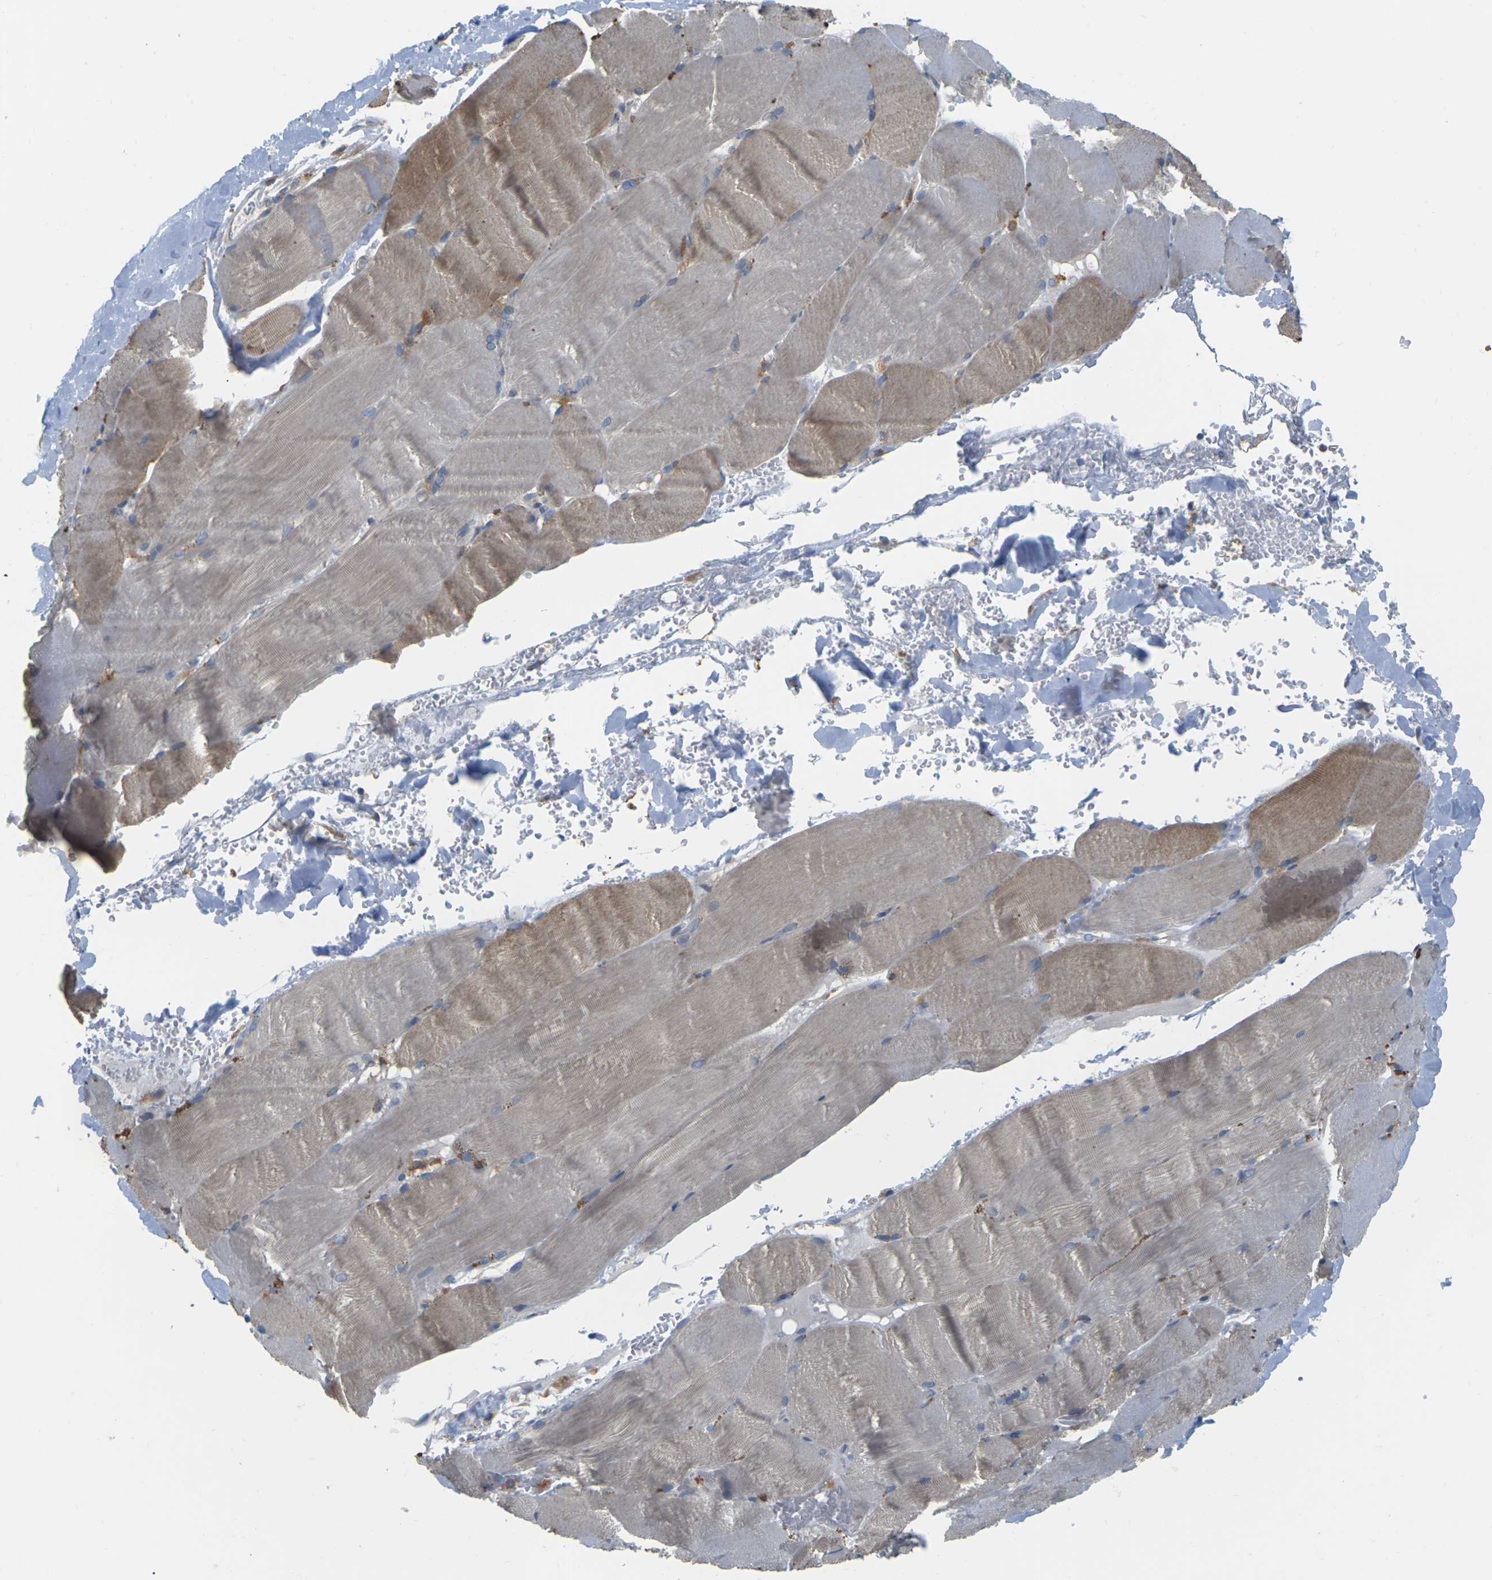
{"staining": {"intensity": "weak", "quantity": "25%-75%", "location": "cytoplasmic/membranous"}, "tissue": "skeletal muscle", "cell_type": "Myocytes", "image_type": "normal", "snomed": [{"axis": "morphology", "description": "Normal tissue, NOS"}, {"axis": "topography", "description": "Skin"}, {"axis": "topography", "description": "Skeletal muscle"}], "caption": "The image demonstrates immunohistochemical staining of unremarkable skeletal muscle. There is weak cytoplasmic/membranous staining is appreciated in about 25%-75% of myocytes.", "gene": "SCNN1A", "patient": {"sex": "male", "age": 83}}